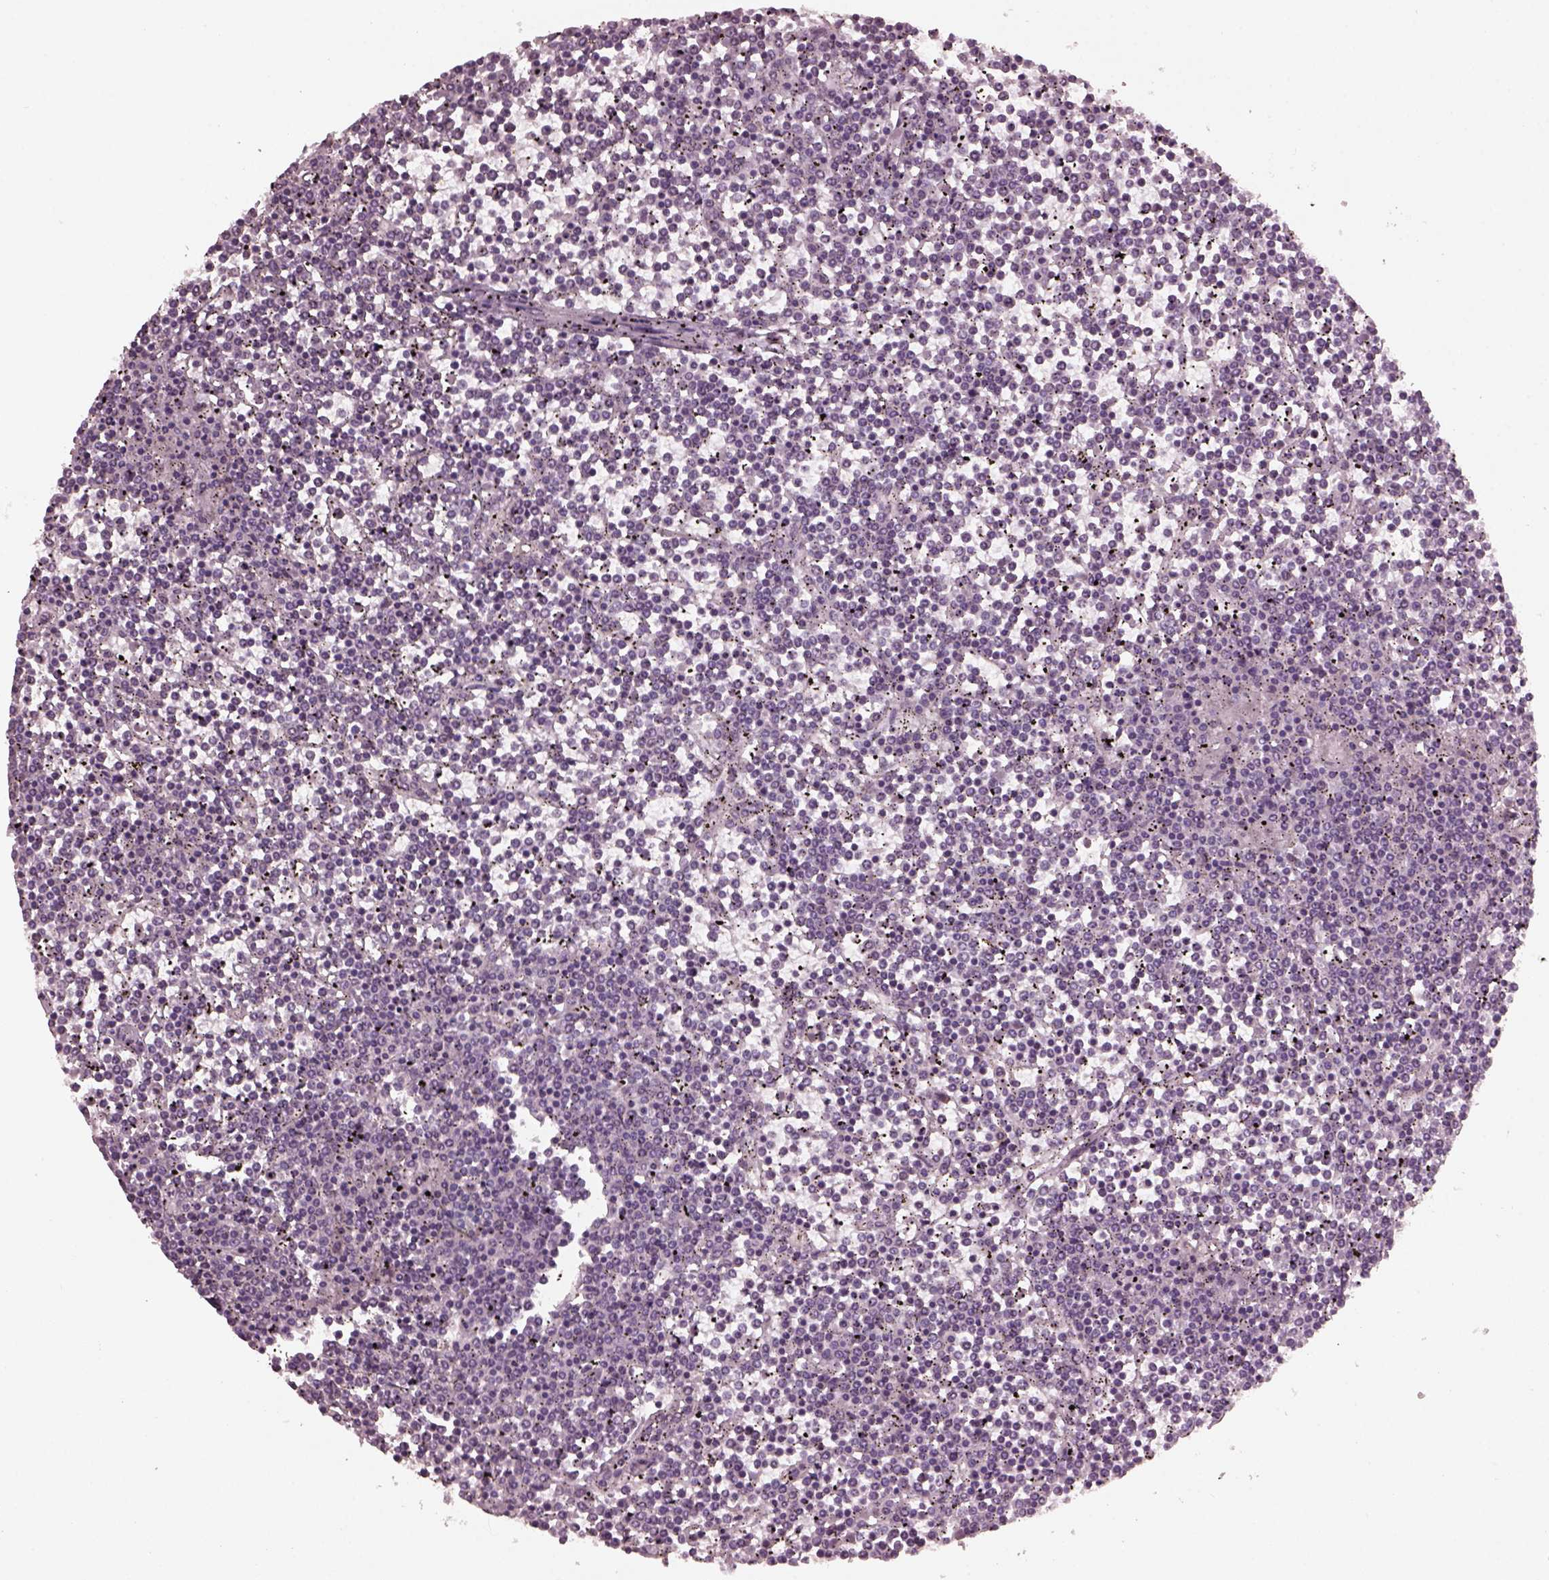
{"staining": {"intensity": "negative", "quantity": "none", "location": "none"}, "tissue": "lymphoma", "cell_type": "Tumor cells", "image_type": "cancer", "snomed": [{"axis": "morphology", "description": "Malignant lymphoma, non-Hodgkin's type, Low grade"}, {"axis": "topography", "description": "Spleen"}], "caption": "An IHC image of malignant lymphoma, non-Hodgkin's type (low-grade) is shown. There is no staining in tumor cells of malignant lymphoma, non-Hodgkin's type (low-grade).", "gene": "IL18RAP", "patient": {"sex": "female", "age": 19}}